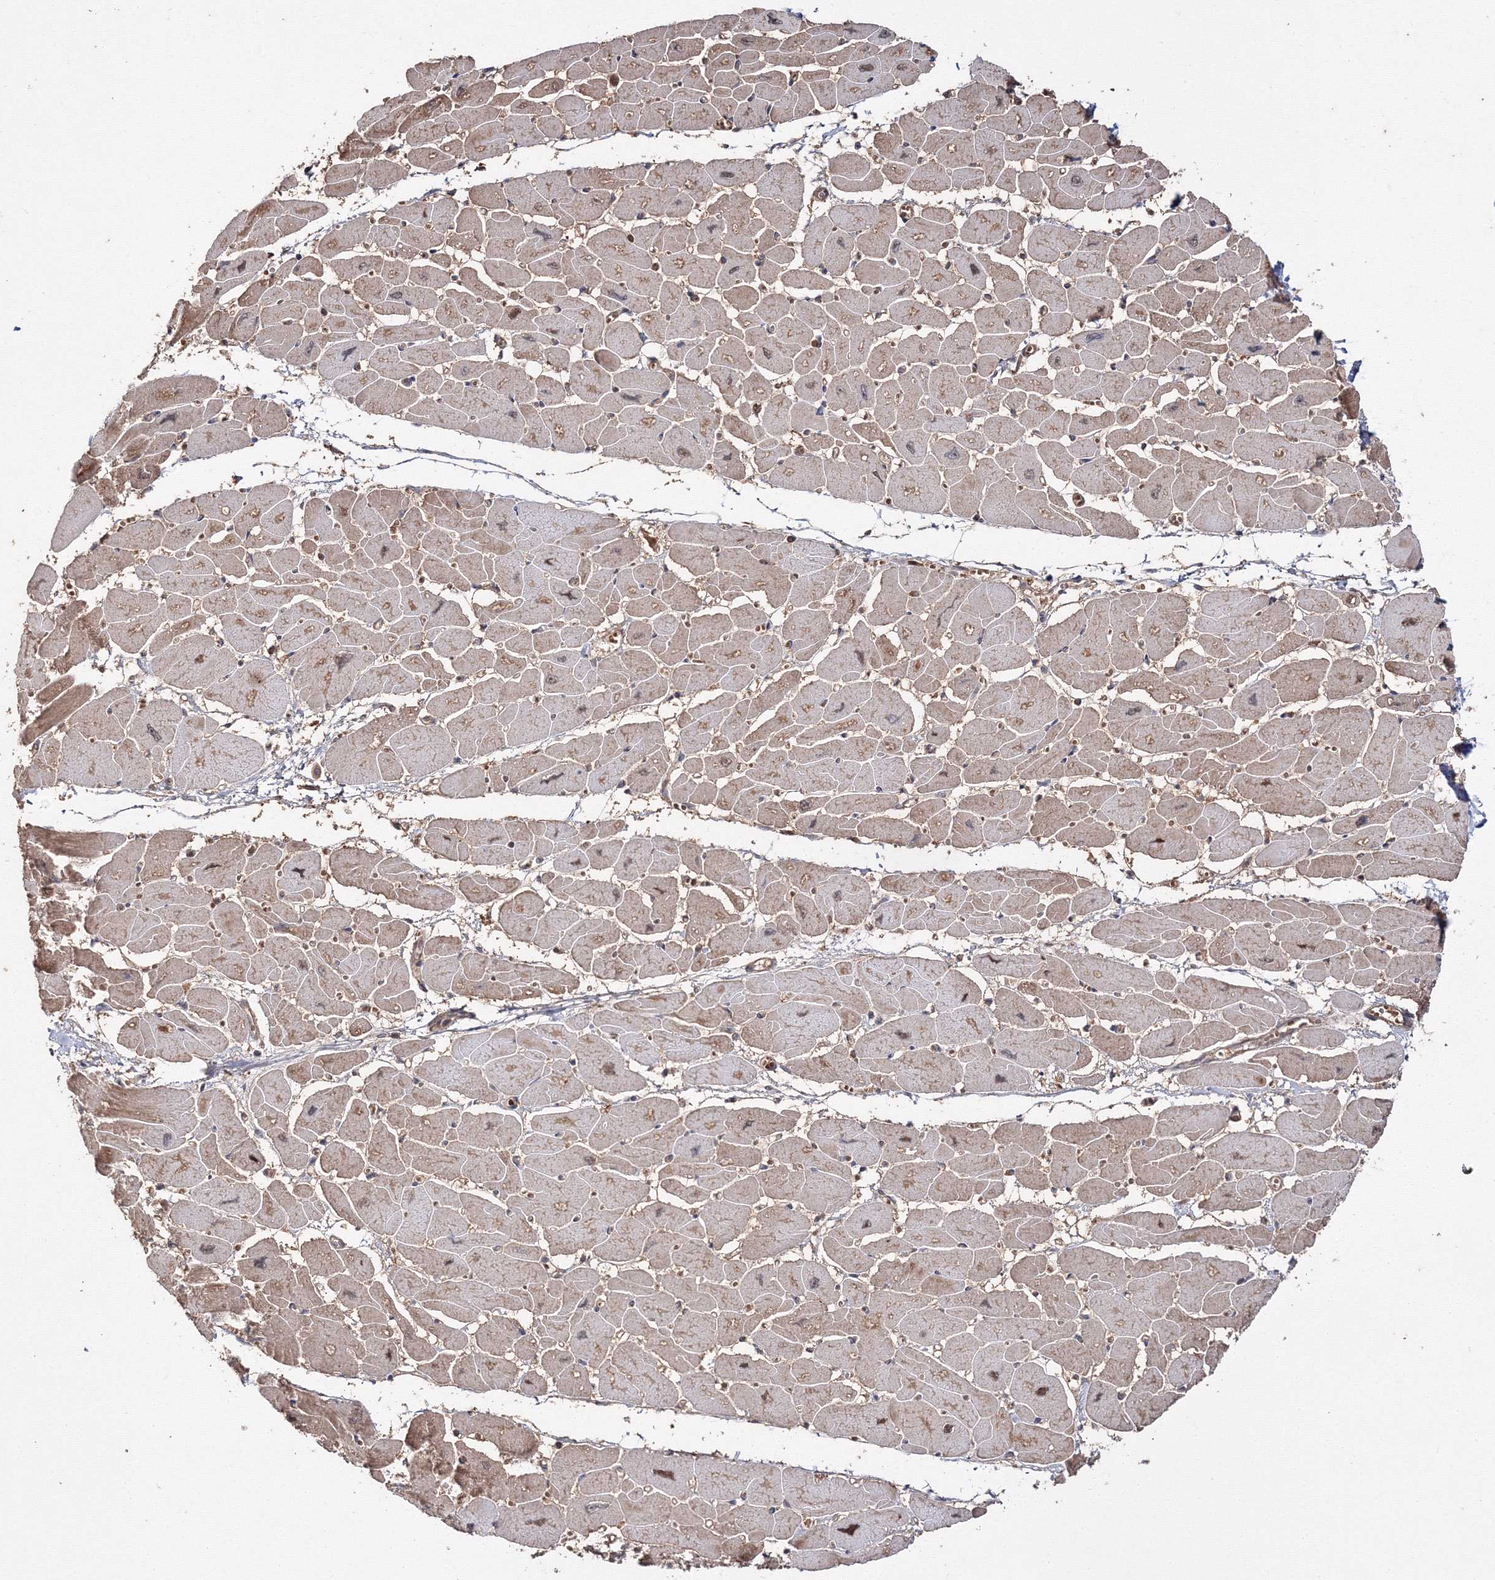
{"staining": {"intensity": "moderate", "quantity": "25%-75%", "location": "cytoplasmic/membranous"}, "tissue": "heart muscle", "cell_type": "Cardiomyocytes", "image_type": "normal", "snomed": [{"axis": "morphology", "description": "Normal tissue, NOS"}, {"axis": "topography", "description": "Heart"}], "caption": "A high-resolution histopathology image shows IHC staining of unremarkable heart muscle, which displays moderate cytoplasmic/membranous expression in approximately 25%-75% of cardiomyocytes. (Brightfield microscopy of DAB IHC at high magnification).", "gene": "DDO", "patient": {"sex": "female", "age": 54}}